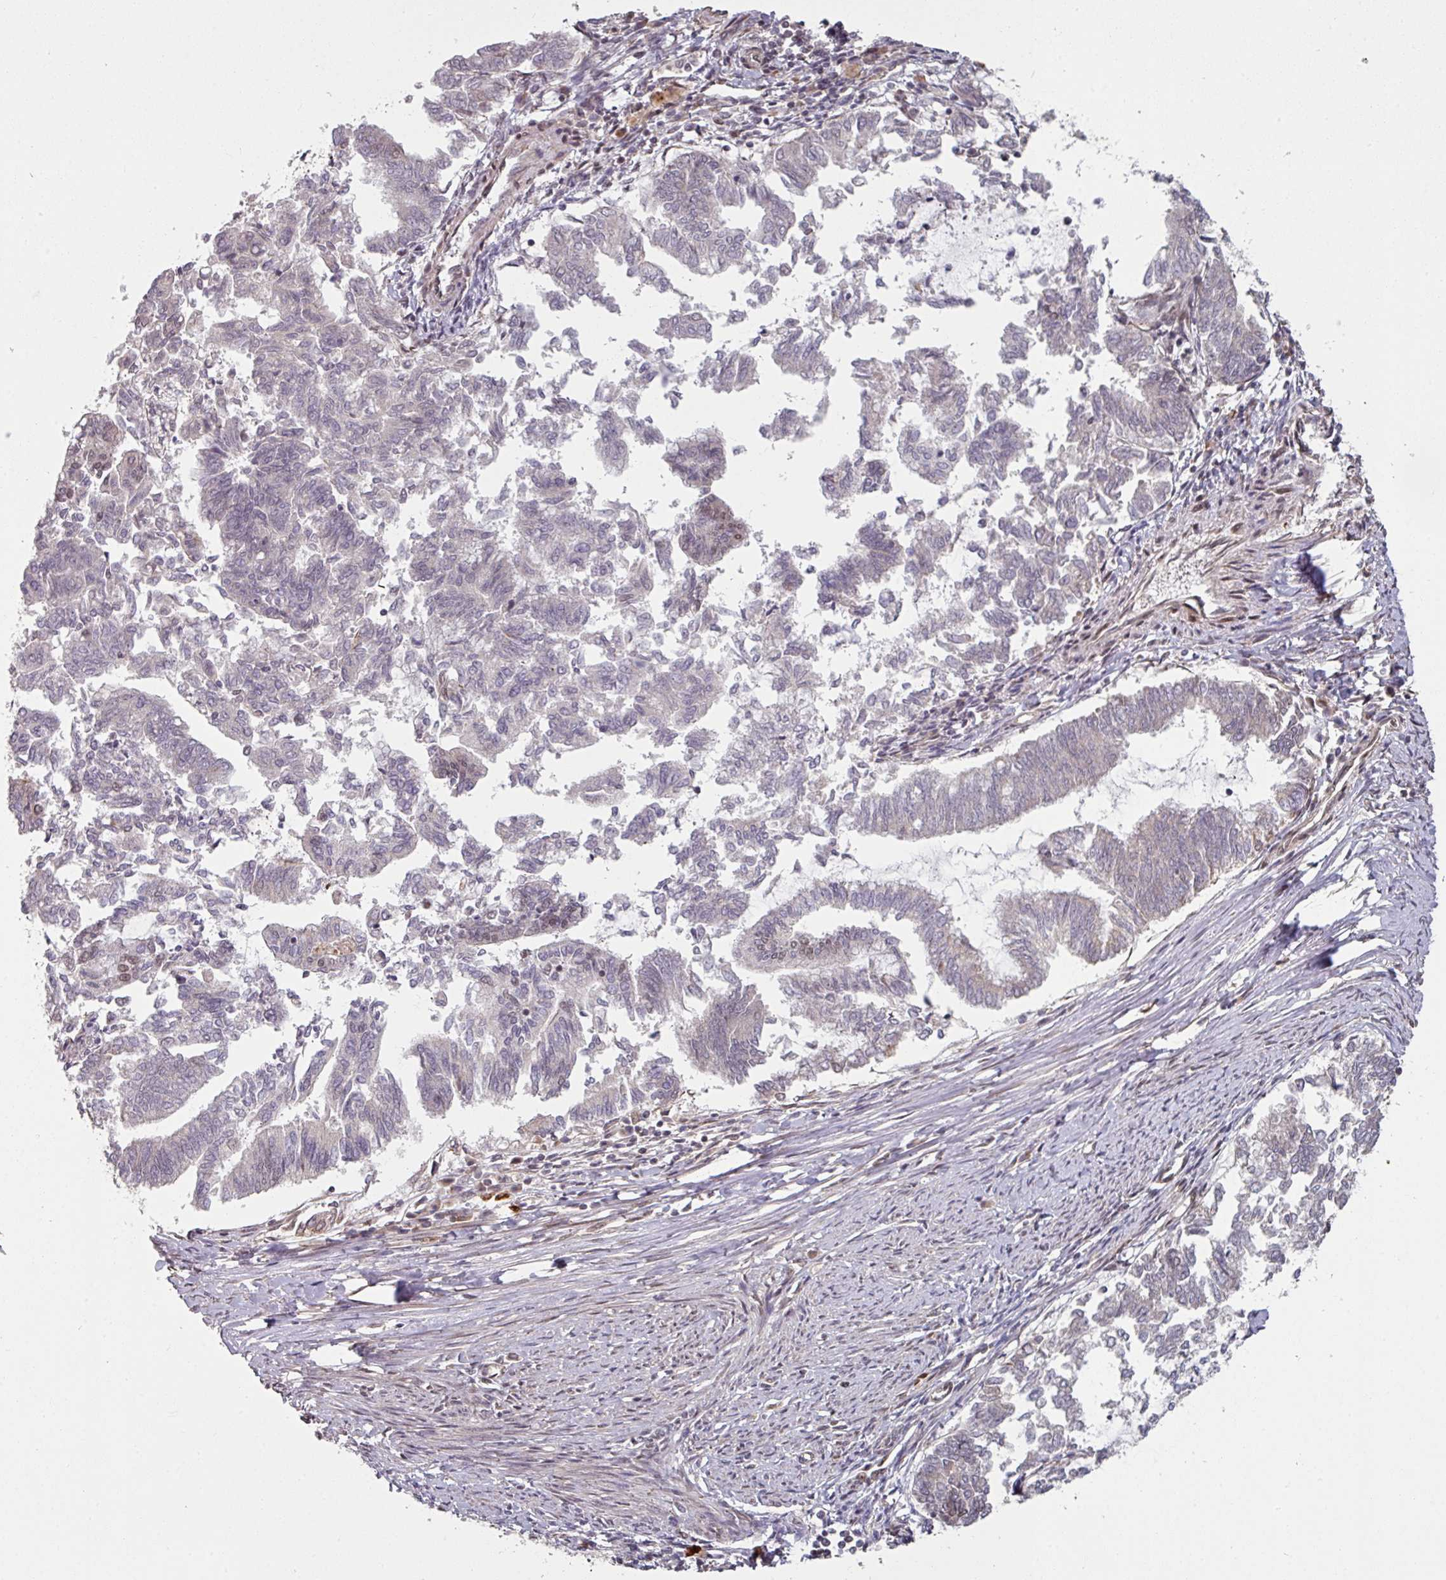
{"staining": {"intensity": "moderate", "quantity": "25%-75%", "location": "cytoplasmic/membranous,nuclear"}, "tissue": "endometrial cancer", "cell_type": "Tumor cells", "image_type": "cancer", "snomed": [{"axis": "morphology", "description": "Adenocarcinoma, NOS"}, {"axis": "topography", "description": "Endometrium"}], "caption": "Human endometrial cancer stained with a protein marker exhibits moderate staining in tumor cells.", "gene": "SIK3", "patient": {"sex": "female", "age": 79}}